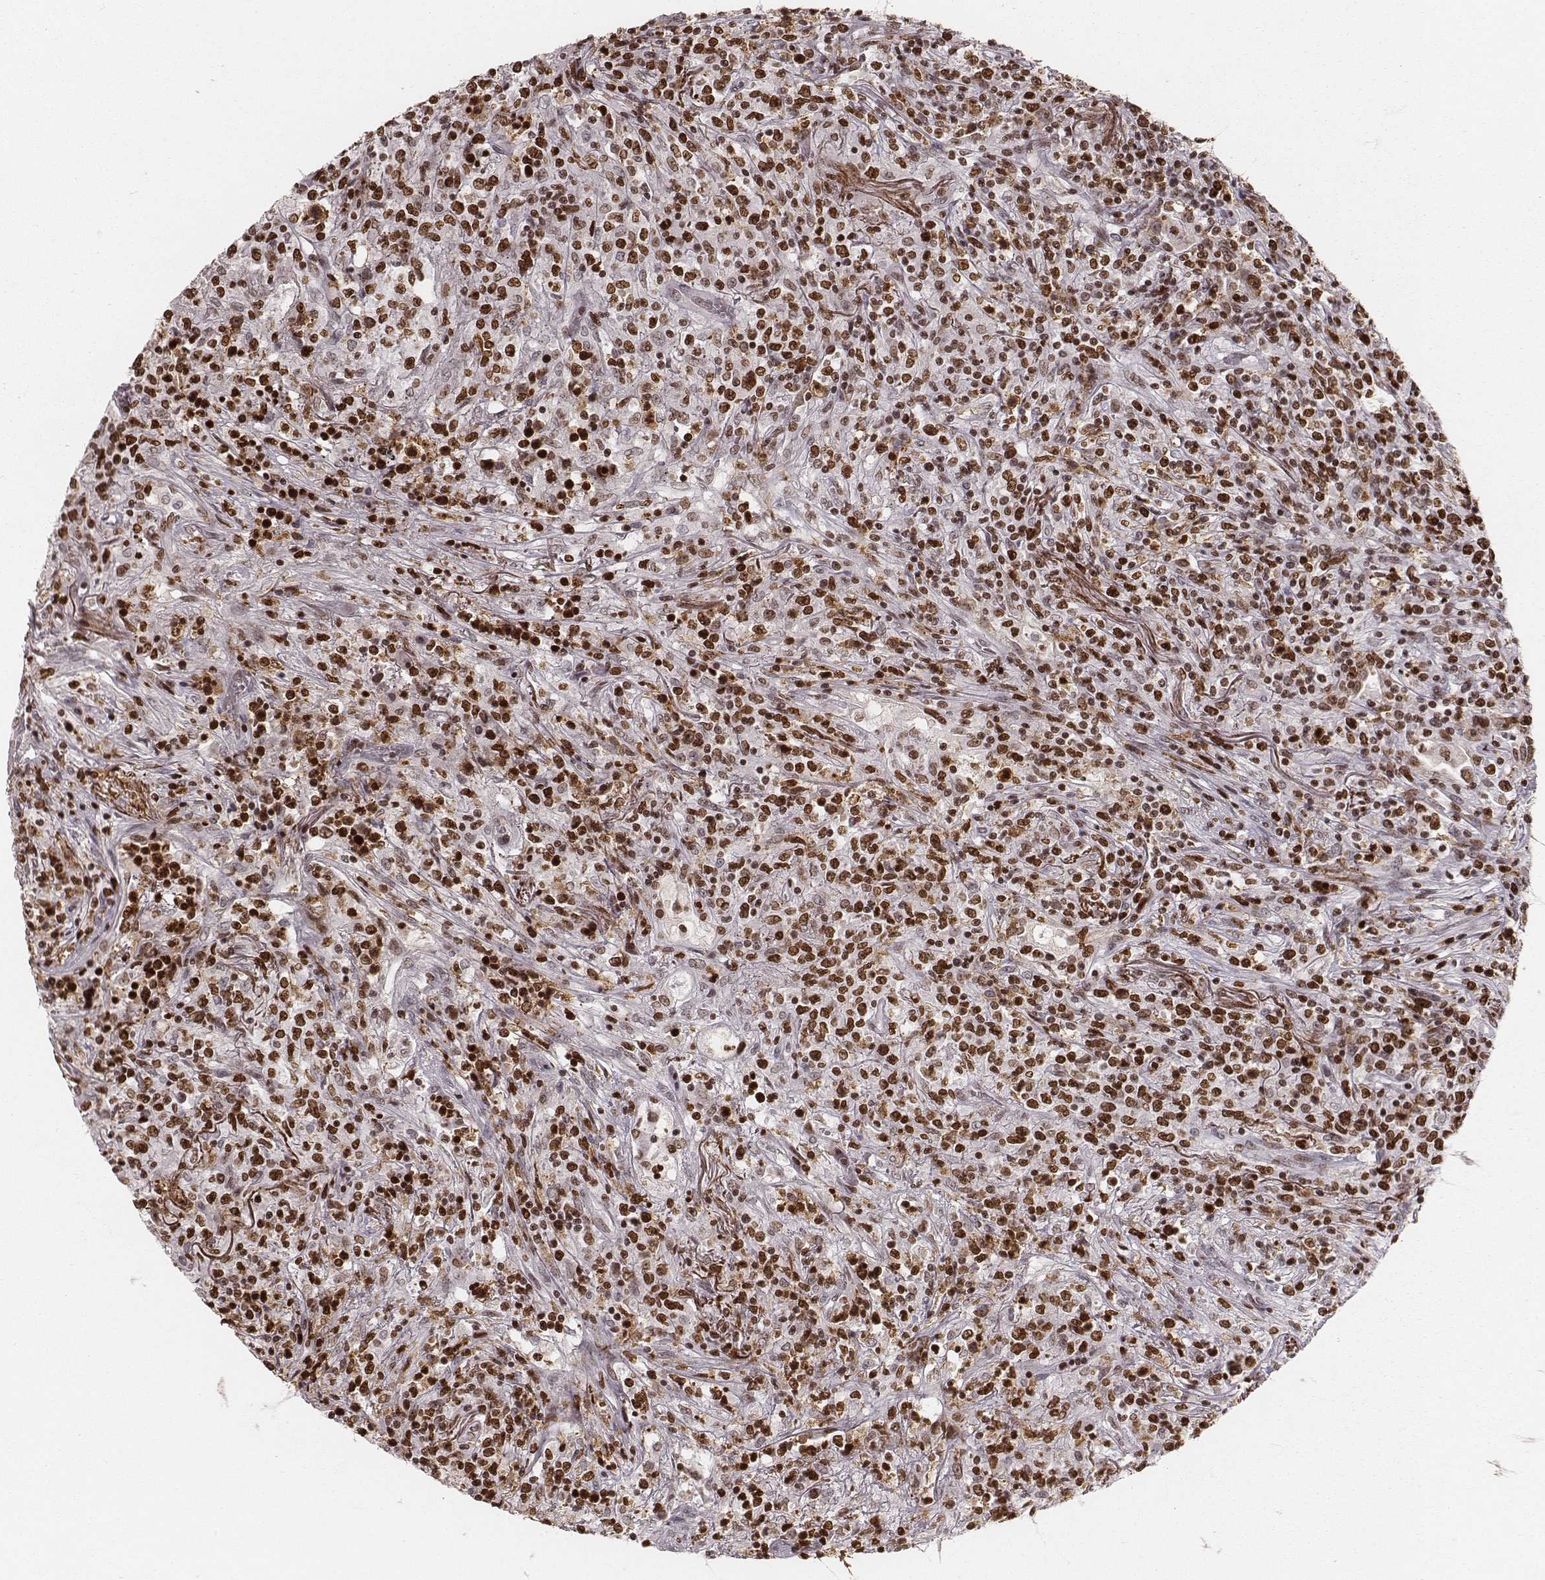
{"staining": {"intensity": "strong", "quantity": ">75%", "location": "nuclear"}, "tissue": "lymphoma", "cell_type": "Tumor cells", "image_type": "cancer", "snomed": [{"axis": "morphology", "description": "Malignant lymphoma, non-Hodgkin's type, High grade"}, {"axis": "topography", "description": "Lung"}], "caption": "Human lymphoma stained for a protein (brown) displays strong nuclear positive expression in approximately >75% of tumor cells.", "gene": "PARP1", "patient": {"sex": "male", "age": 79}}